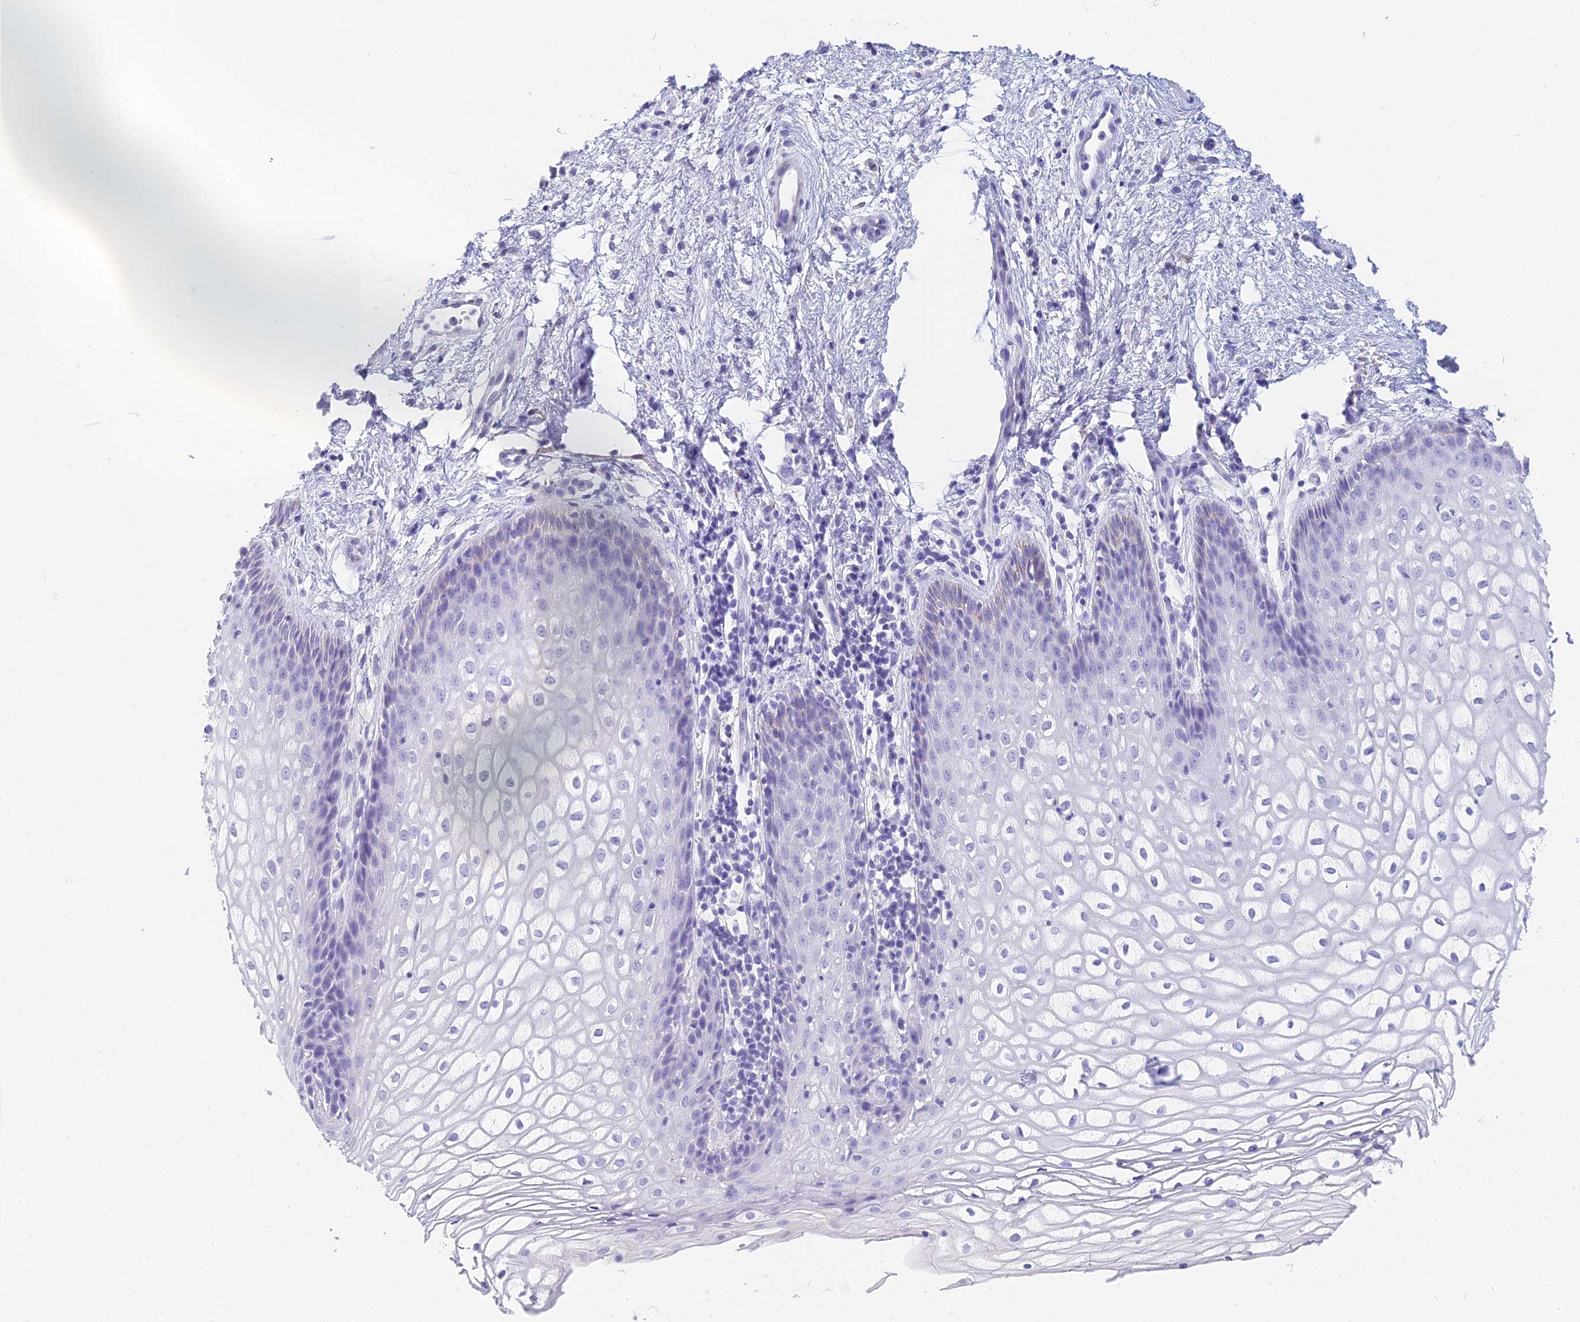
{"staining": {"intensity": "negative", "quantity": "none", "location": "none"}, "tissue": "vagina", "cell_type": "Squamous epithelial cells", "image_type": "normal", "snomed": [{"axis": "morphology", "description": "Normal tissue, NOS"}, {"axis": "topography", "description": "Vagina"}], "caption": "DAB (3,3'-diaminobenzidine) immunohistochemical staining of benign vagina displays no significant expression in squamous epithelial cells.", "gene": "SLC36A2", "patient": {"sex": "female", "age": 34}}